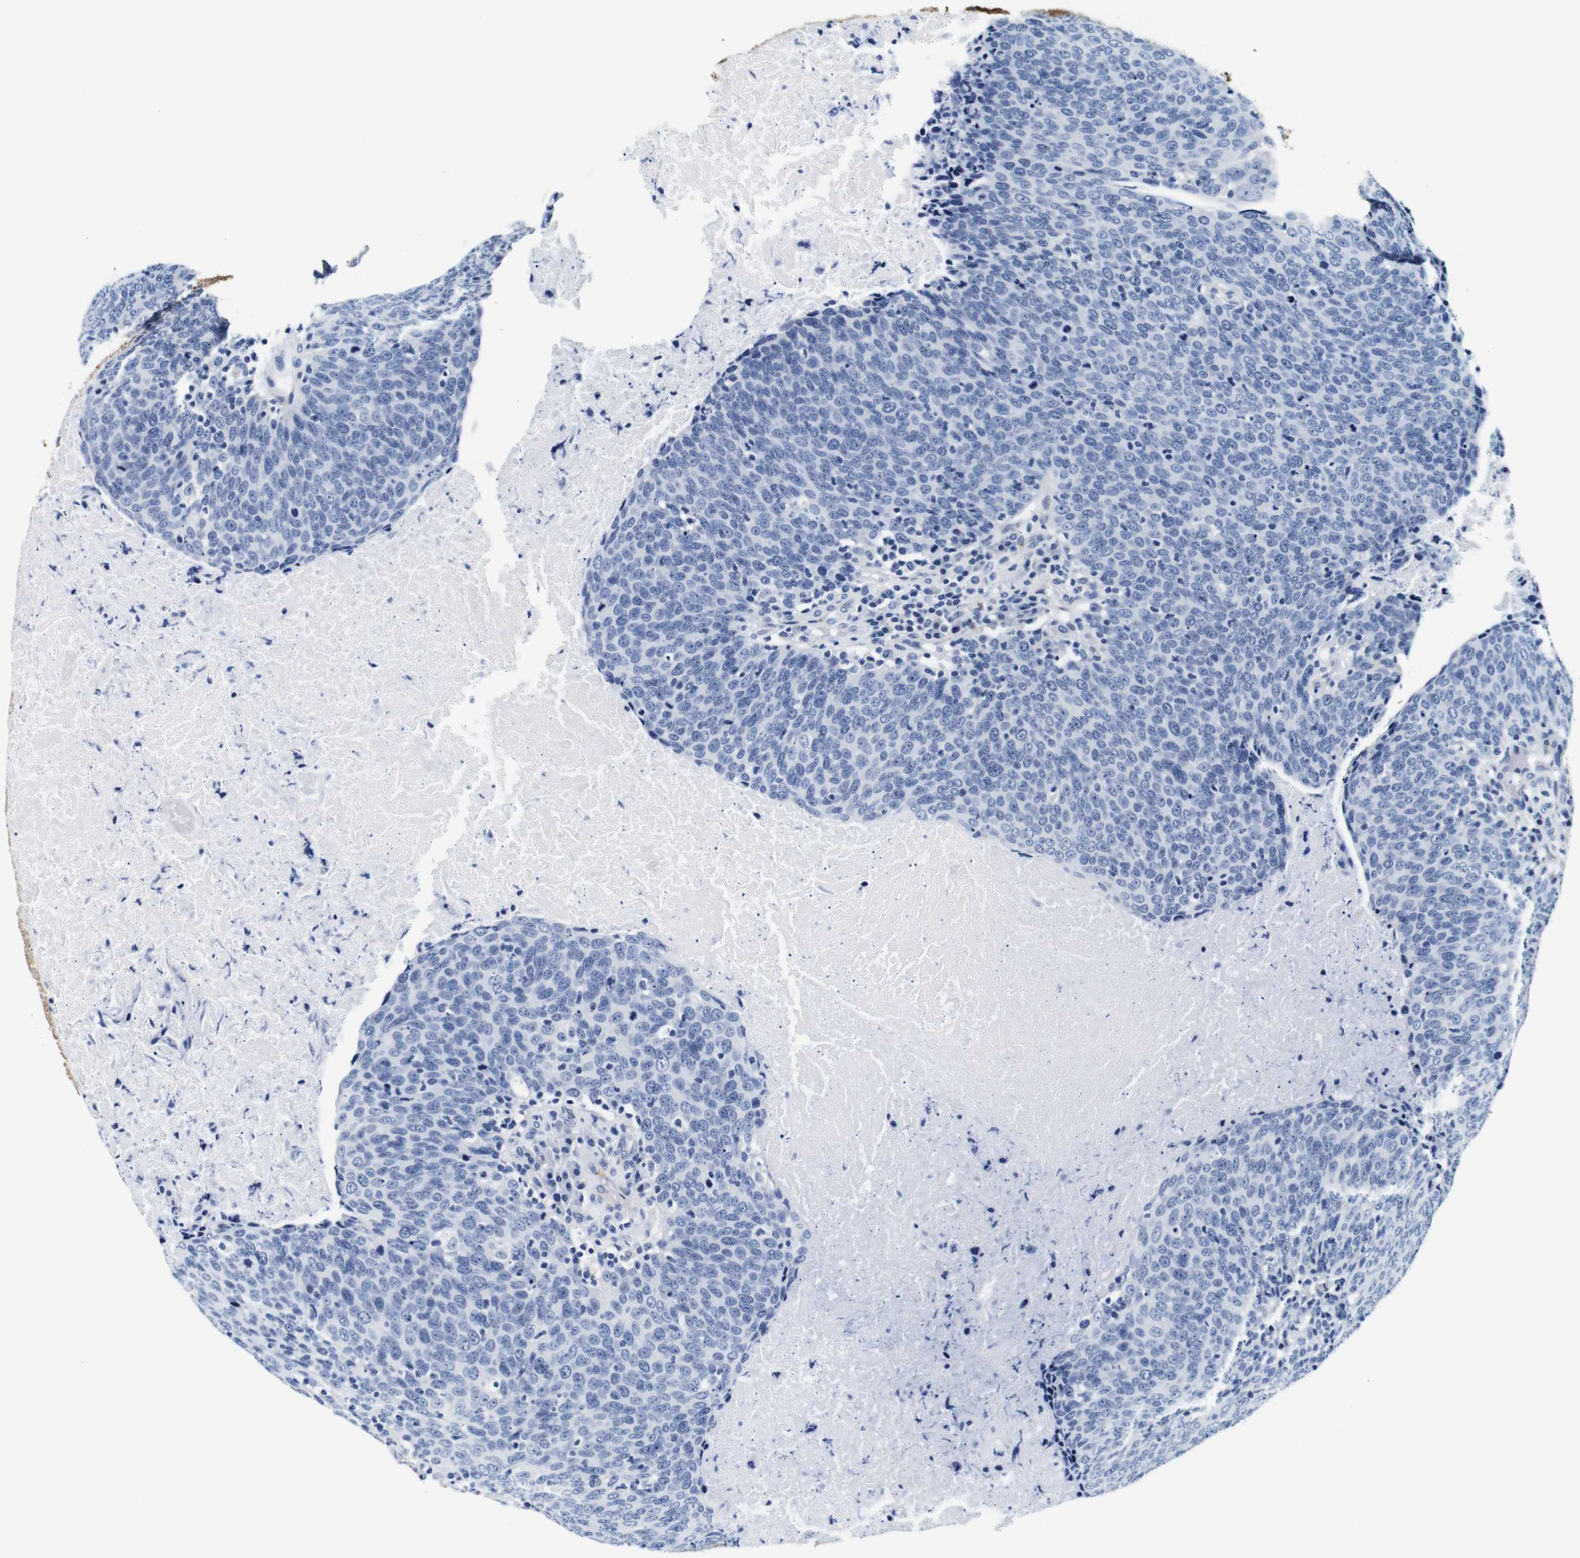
{"staining": {"intensity": "negative", "quantity": "none", "location": "none"}, "tissue": "head and neck cancer", "cell_type": "Tumor cells", "image_type": "cancer", "snomed": [{"axis": "morphology", "description": "Squamous cell carcinoma, NOS"}, {"axis": "morphology", "description": "Squamous cell carcinoma, metastatic, NOS"}, {"axis": "topography", "description": "Lymph node"}, {"axis": "topography", "description": "Head-Neck"}], "caption": "Immunohistochemistry of human head and neck cancer (squamous cell carcinoma) exhibits no positivity in tumor cells.", "gene": "GP1BA", "patient": {"sex": "male", "age": 62}}